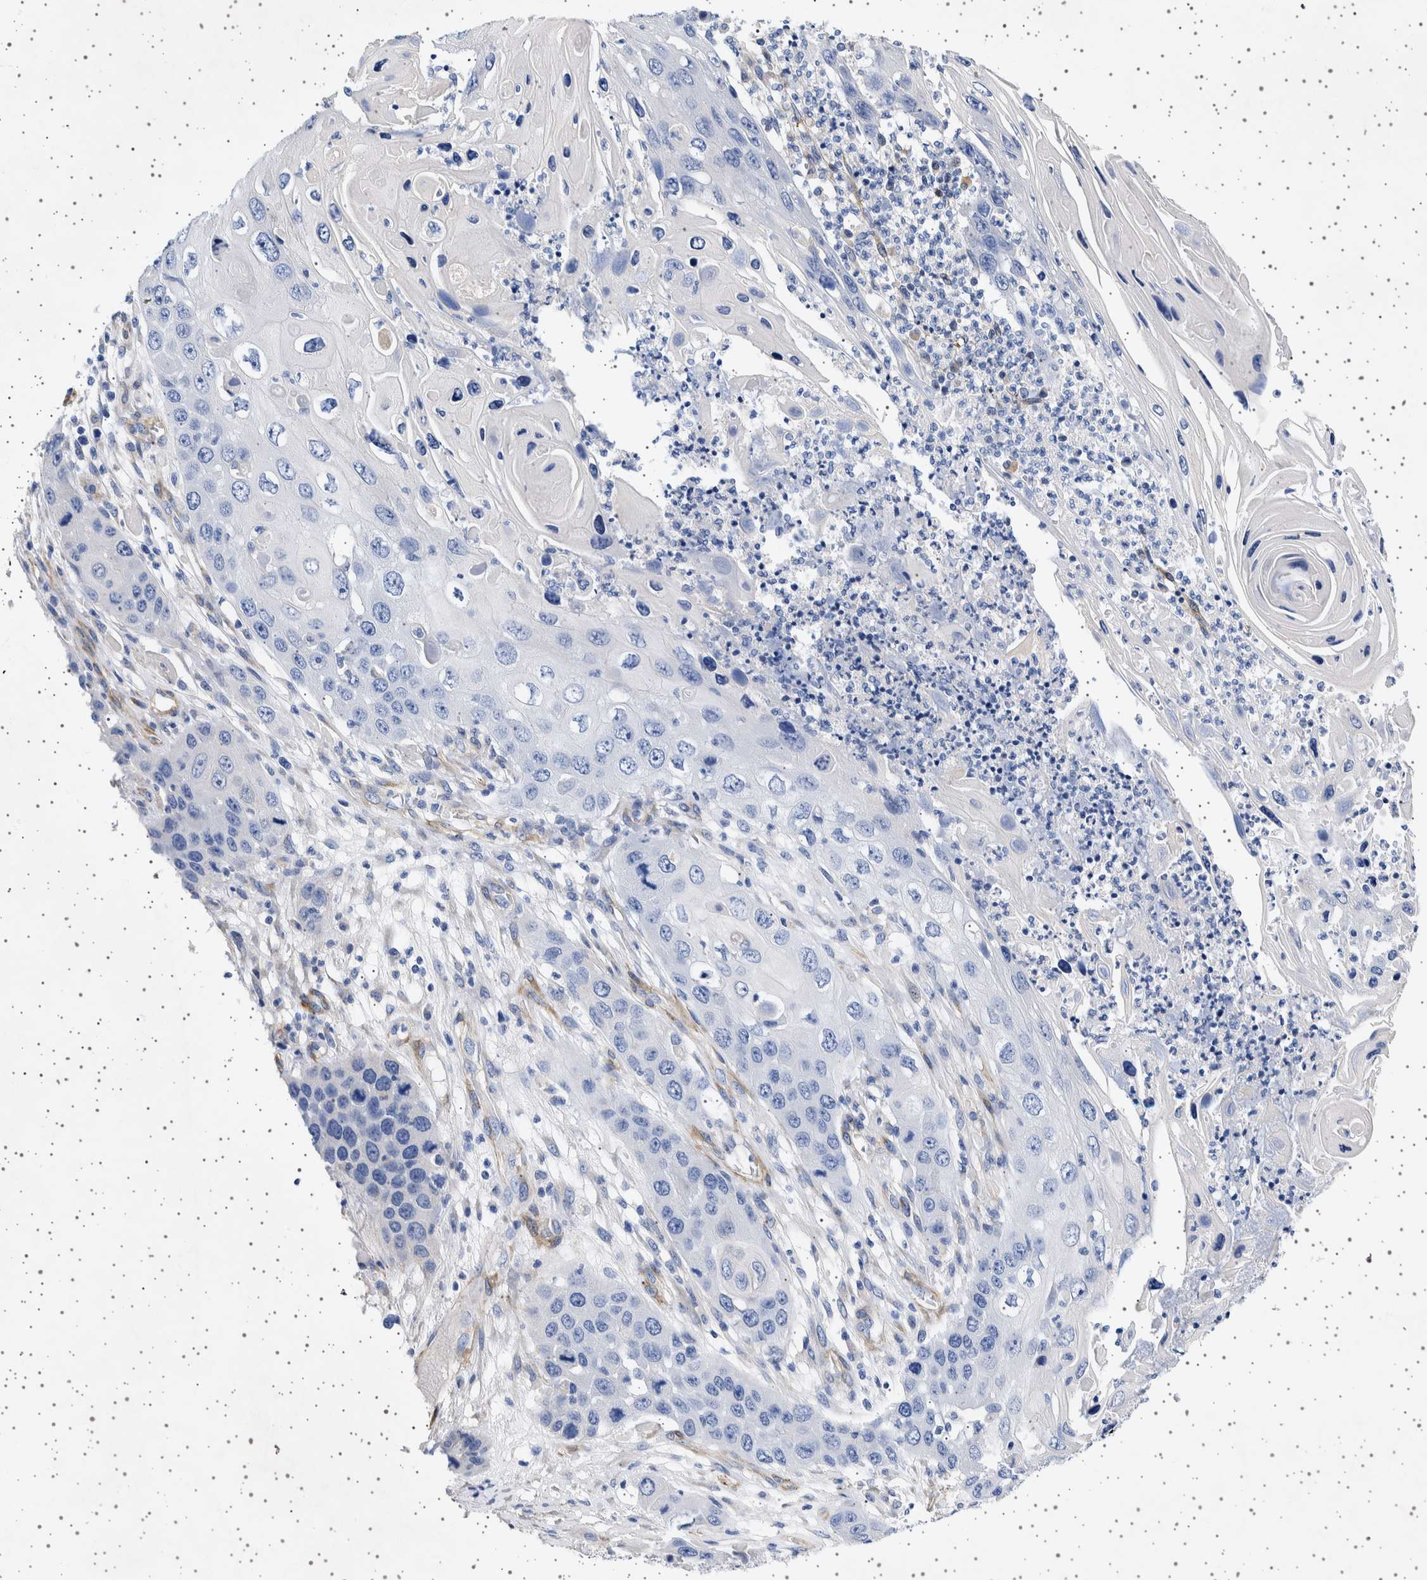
{"staining": {"intensity": "negative", "quantity": "none", "location": "none"}, "tissue": "skin cancer", "cell_type": "Tumor cells", "image_type": "cancer", "snomed": [{"axis": "morphology", "description": "Squamous cell carcinoma, NOS"}, {"axis": "topography", "description": "Skin"}], "caption": "Immunohistochemistry (IHC) of human skin cancer (squamous cell carcinoma) displays no expression in tumor cells.", "gene": "SEPTIN4", "patient": {"sex": "male", "age": 55}}